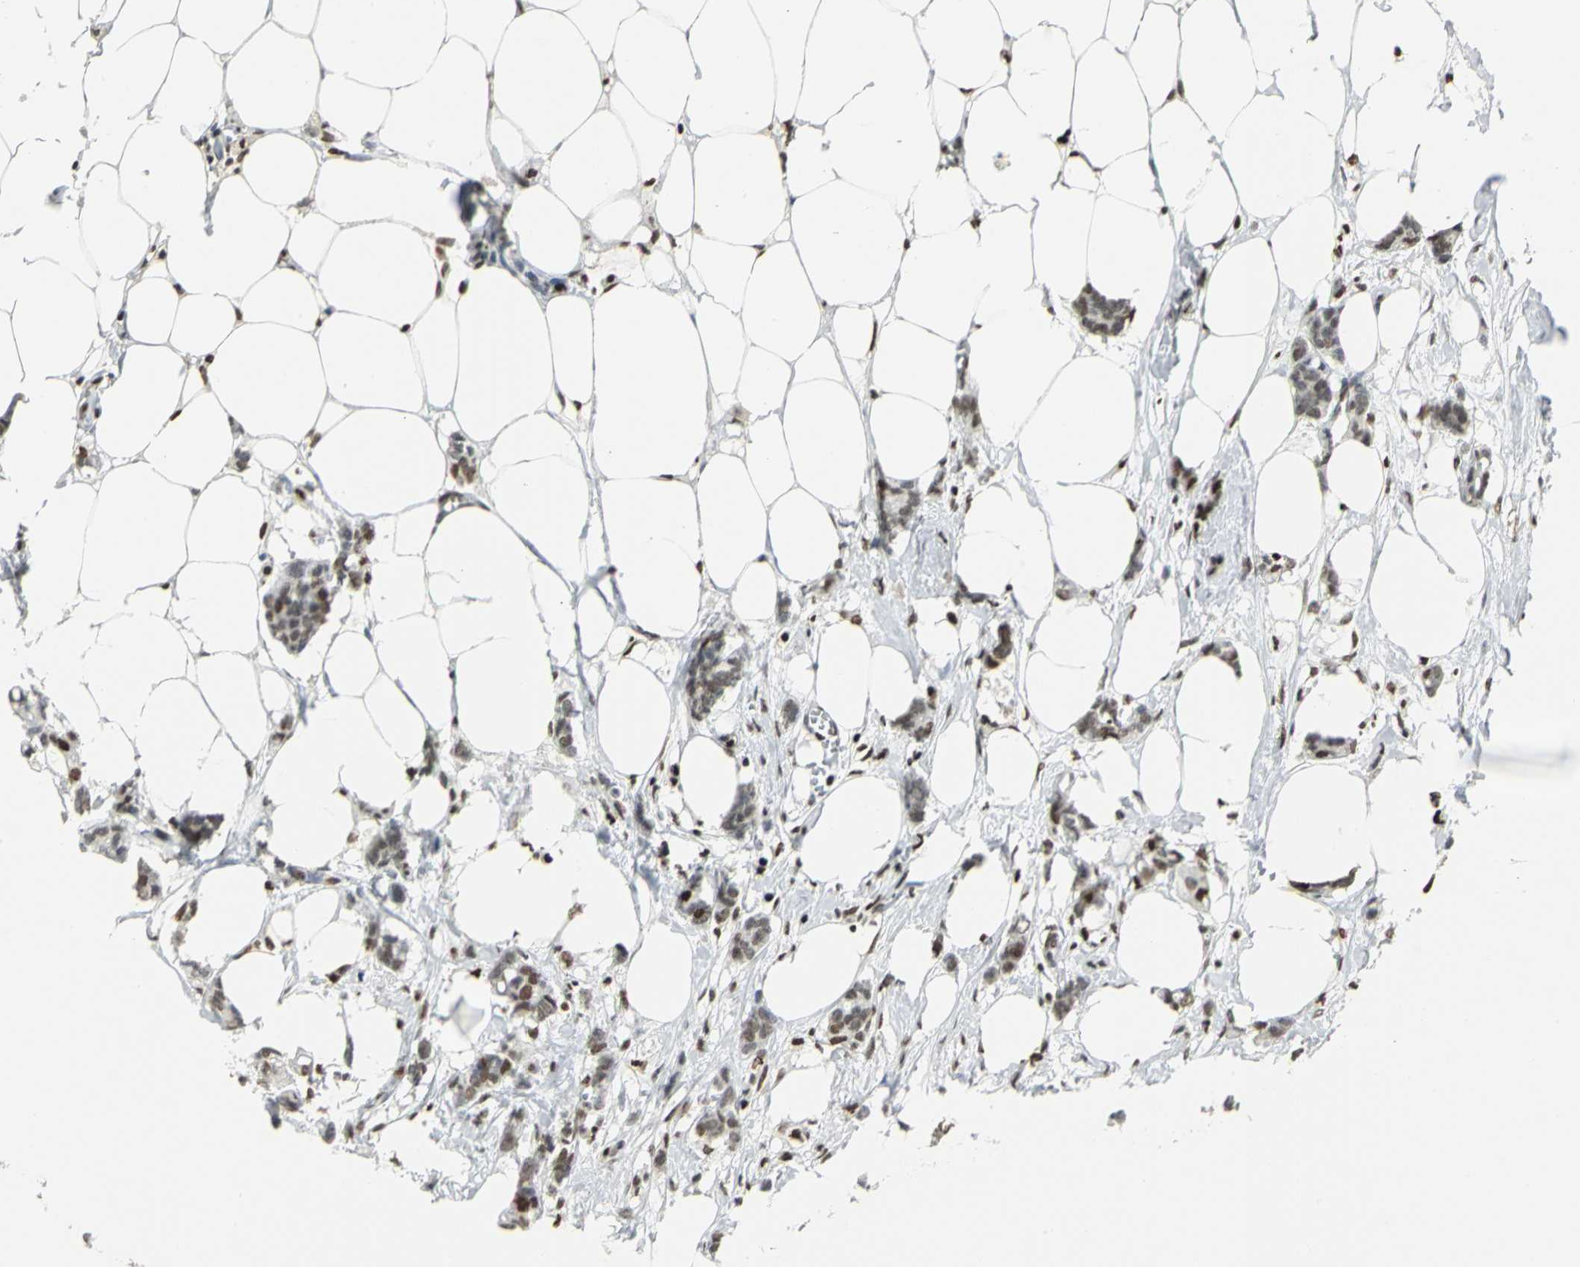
{"staining": {"intensity": "strong", "quantity": "25%-75%", "location": "nuclear"}, "tissue": "breast cancer", "cell_type": "Tumor cells", "image_type": "cancer", "snomed": [{"axis": "morphology", "description": "Duct carcinoma"}, {"axis": "topography", "description": "Breast"}], "caption": "This micrograph exhibits immunohistochemistry staining of breast cancer (infiltrating ductal carcinoma), with high strong nuclear staining in approximately 25%-75% of tumor cells.", "gene": "HNRNPD", "patient": {"sex": "female", "age": 84}}